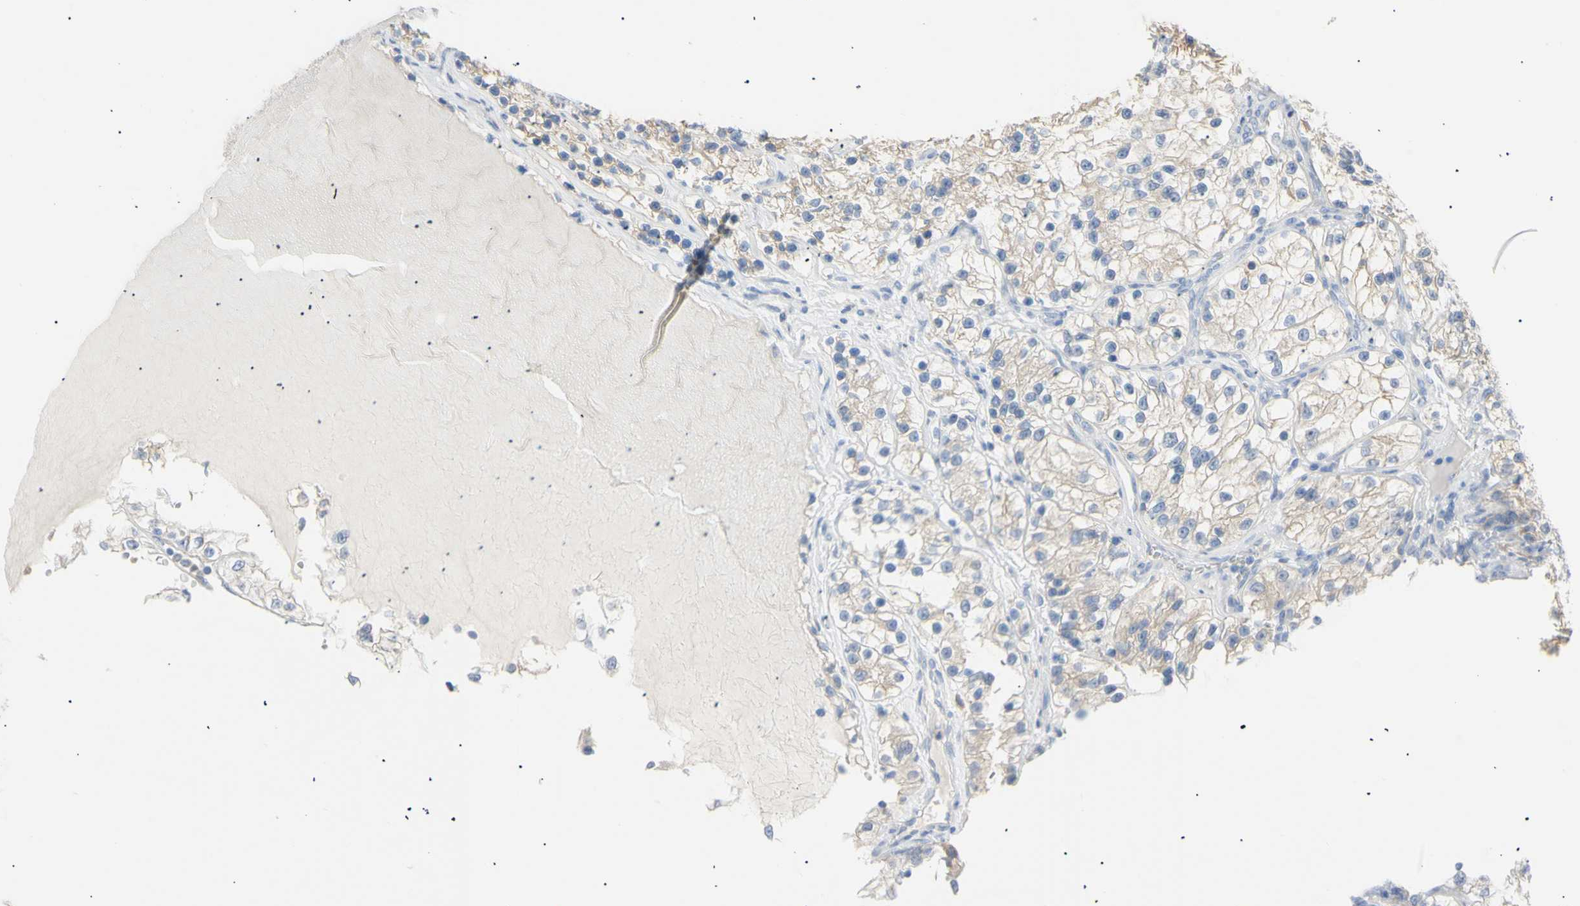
{"staining": {"intensity": "weak", "quantity": ">75%", "location": "cytoplasmic/membranous"}, "tissue": "renal cancer", "cell_type": "Tumor cells", "image_type": "cancer", "snomed": [{"axis": "morphology", "description": "Adenocarcinoma, NOS"}, {"axis": "topography", "description": "Kidney"}], "caption": "Human adenocarcinoma (renal) stained with a brown dye demonstrates weak cytoplasmic/membranous positive expression in approximately >75% of tumor cells.", "gene": "B4GALNT3", "patient": {"sex": "female", "age": 57}}